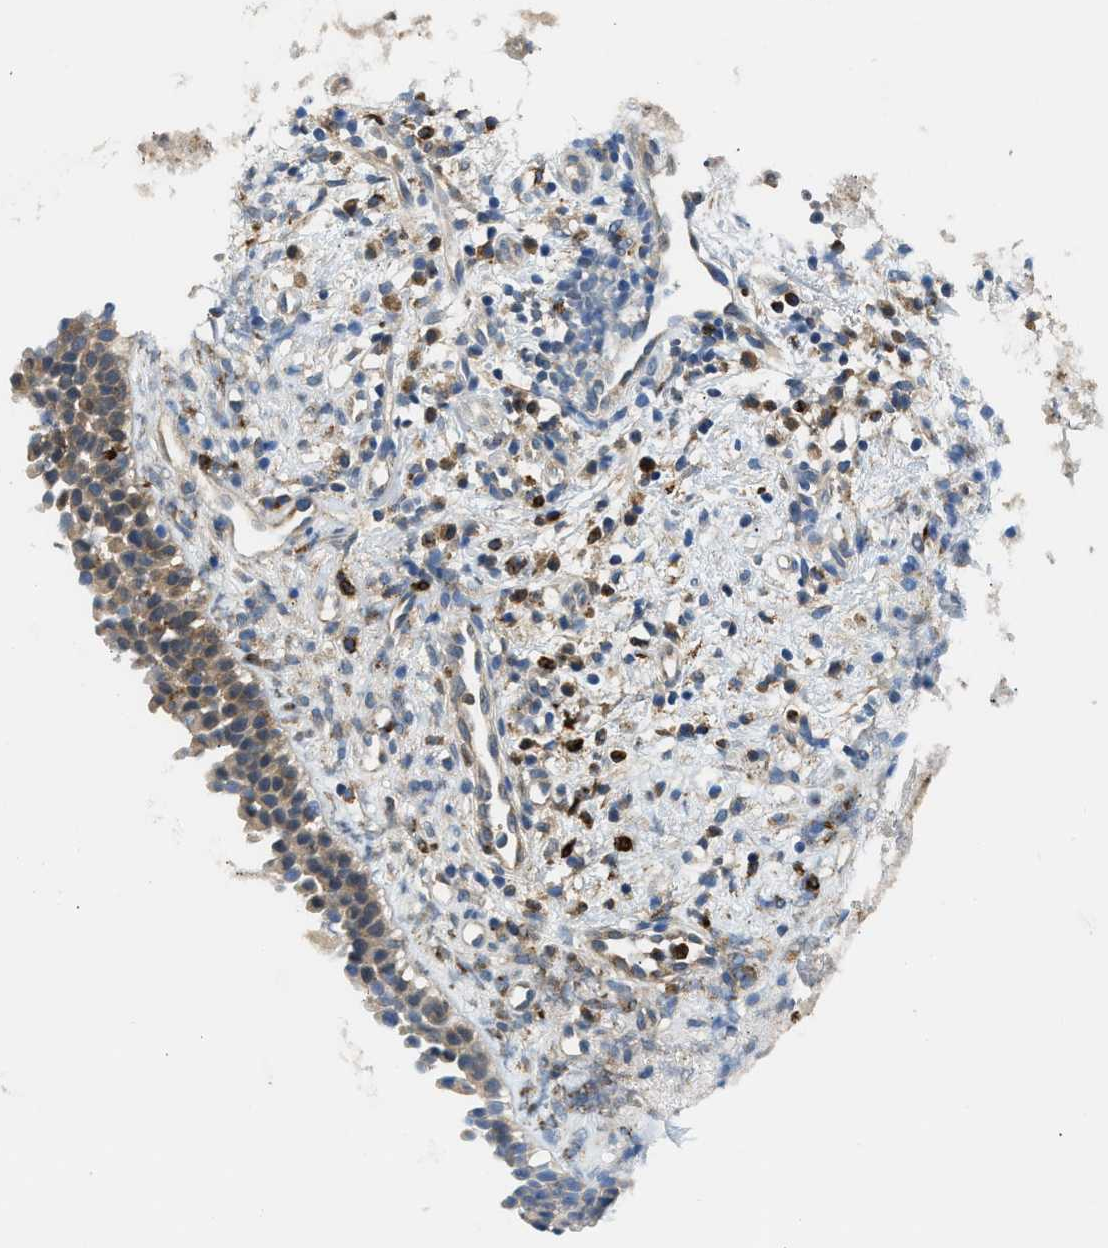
{"staining": {"intensity": "moderate", "quantity": ">75%", "location": "cytoplasmic/membranous"}, "tissue": "nasopharynx", "cell_type": "Respiratory epithelial cells", "image_type": "normal", "snomed": [{"axis": "morphology", "description": "Normal tissue, NOS"}, {"axis": "topography", "description": "Nasopharynx"}], "caption": "Immunohistochemical staining of normal nasopharynx displays medium levels of moderate cytoplasmic/membranous expression in about >75% of respiratory epithelial cells.", "gene": "RHBDF2", "patient": {"sex": "male", "age": 21}}